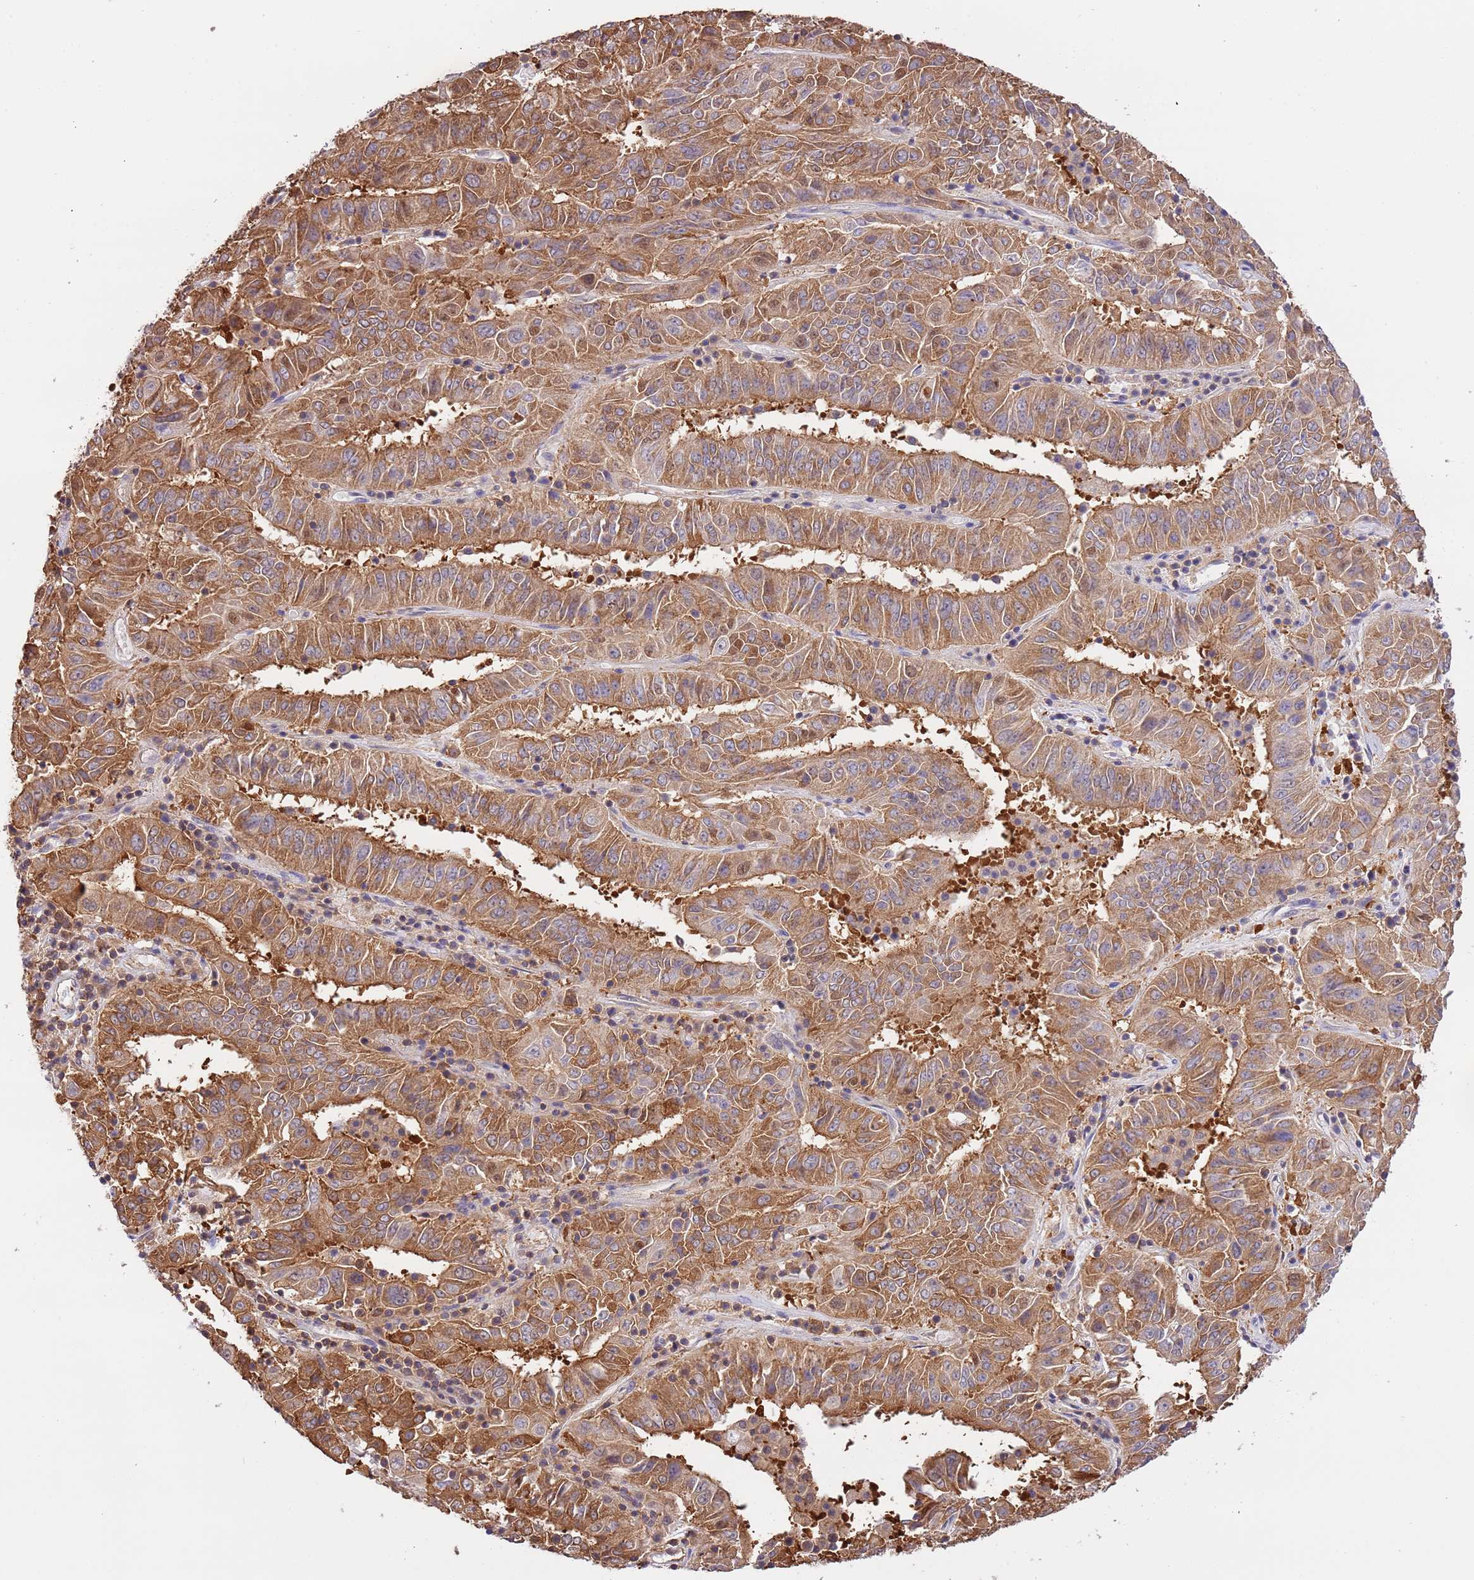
{"staining": {"intensity": "strong", "quantity": ">75%", "location": "cytoplasmic/membranous"}, "tissue": "pancreatic cancer", "cell_type": "Tumor cells", "image_type": "cancer", "snomed": [{"axis": "morphology", "description": "Adenocarcinoma, NOS"}, {"axis": "topography", "description": "Pancreas"}], "caption": "Protein analysis of pancreatic adenocarcinoma tissue shows strong cytoplasmic/membranous expression in about >75% of tumor cells.", "gene": "STIP1", "patient": {"sex": "male", "age": 63}}